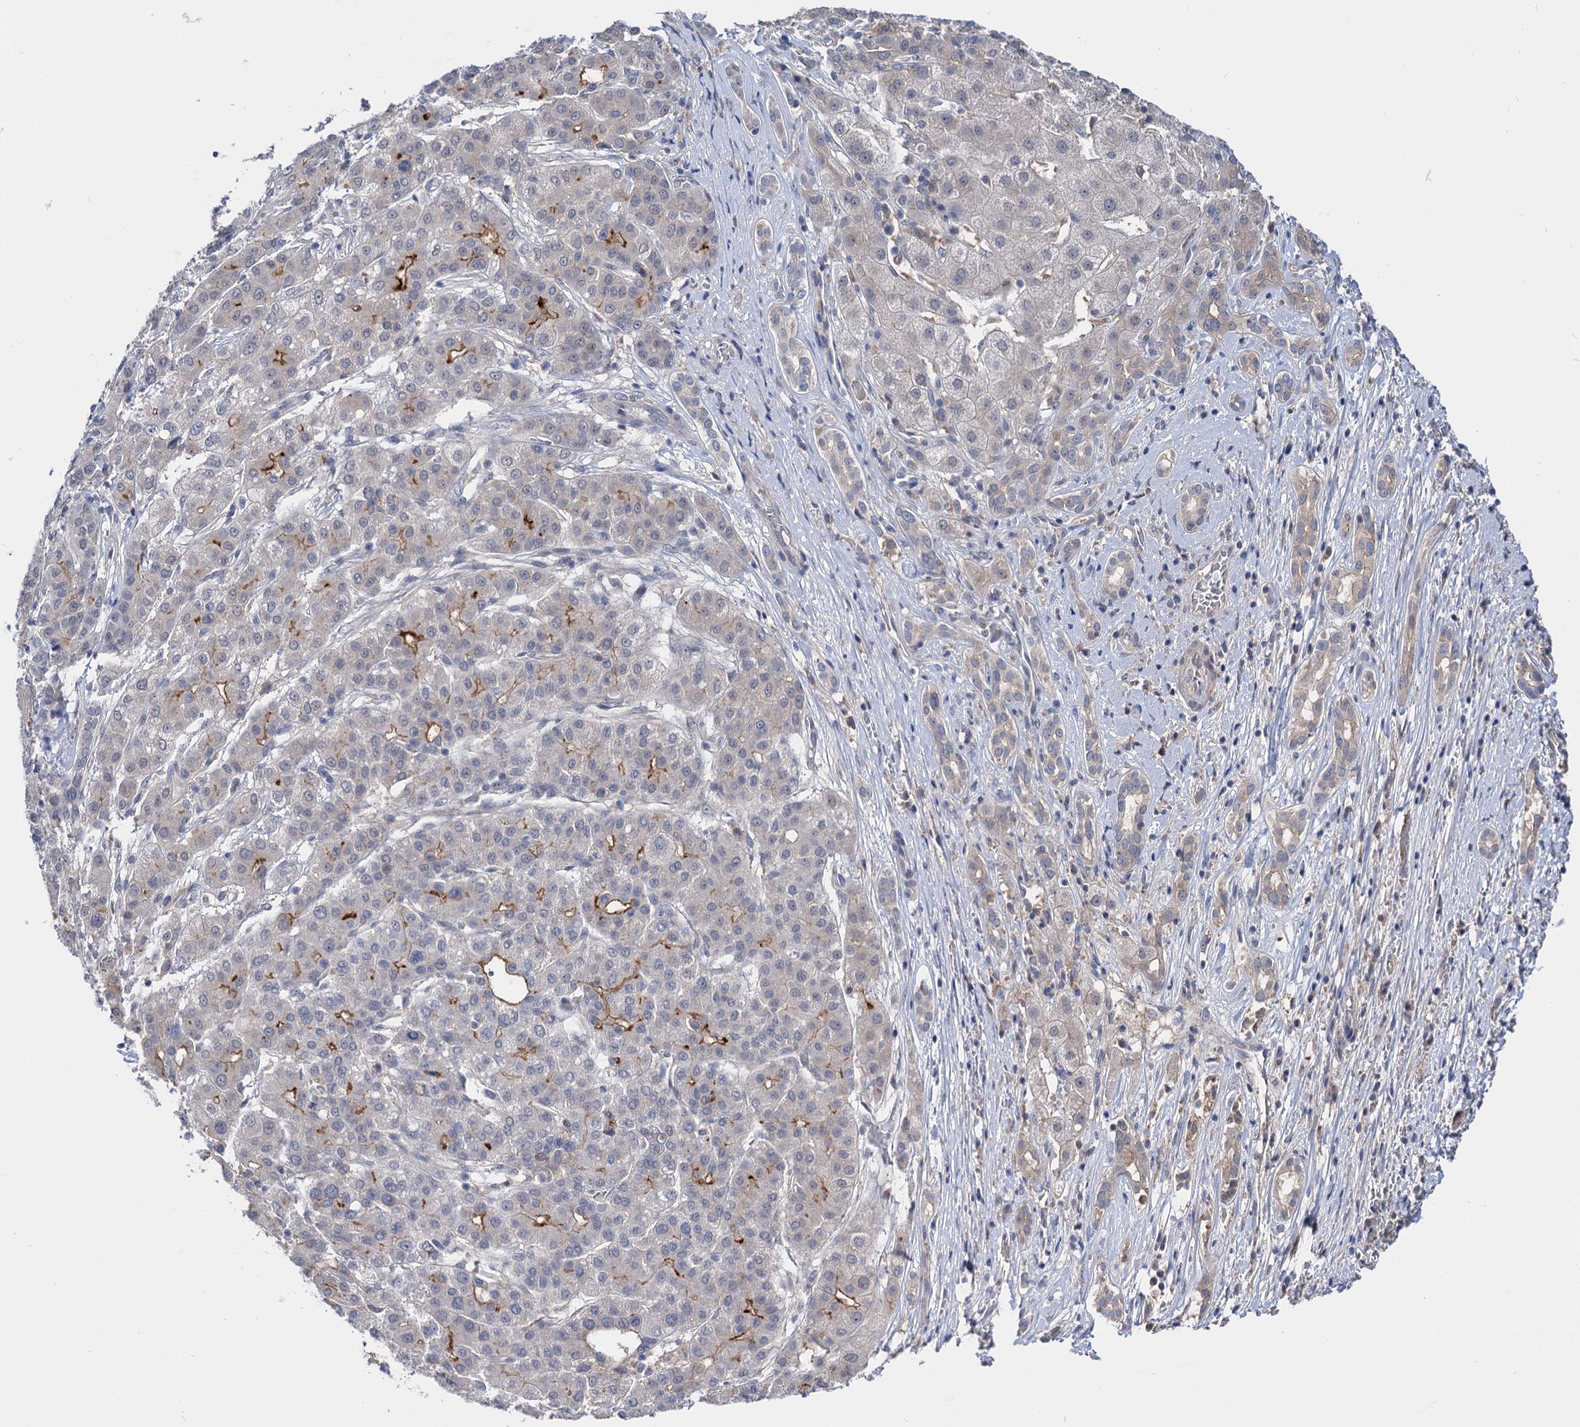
{"staining": {"intensity": "moderate", "quantity": "<25%", "location": "cytoplasmic/membranous"}, "tissue": "liver cancer", "cell_type": "Tumor cells", "image_type": "cancer", "snomed": [{"axis": "morphology", "description": "Carcinoma, Hepatocellular, NOS"}, {"axis": "topography", "description": "Liver"}], "caption": "DAB immunohistochemical staining of human liver cancer (hepatocellular carcinoma) demonstrates moderate cytoplasmic/membranous protein staining in approximately <25% of tumor cells.", "gene": "NEK10", "patient": {"sex": "male", "age": 65}}